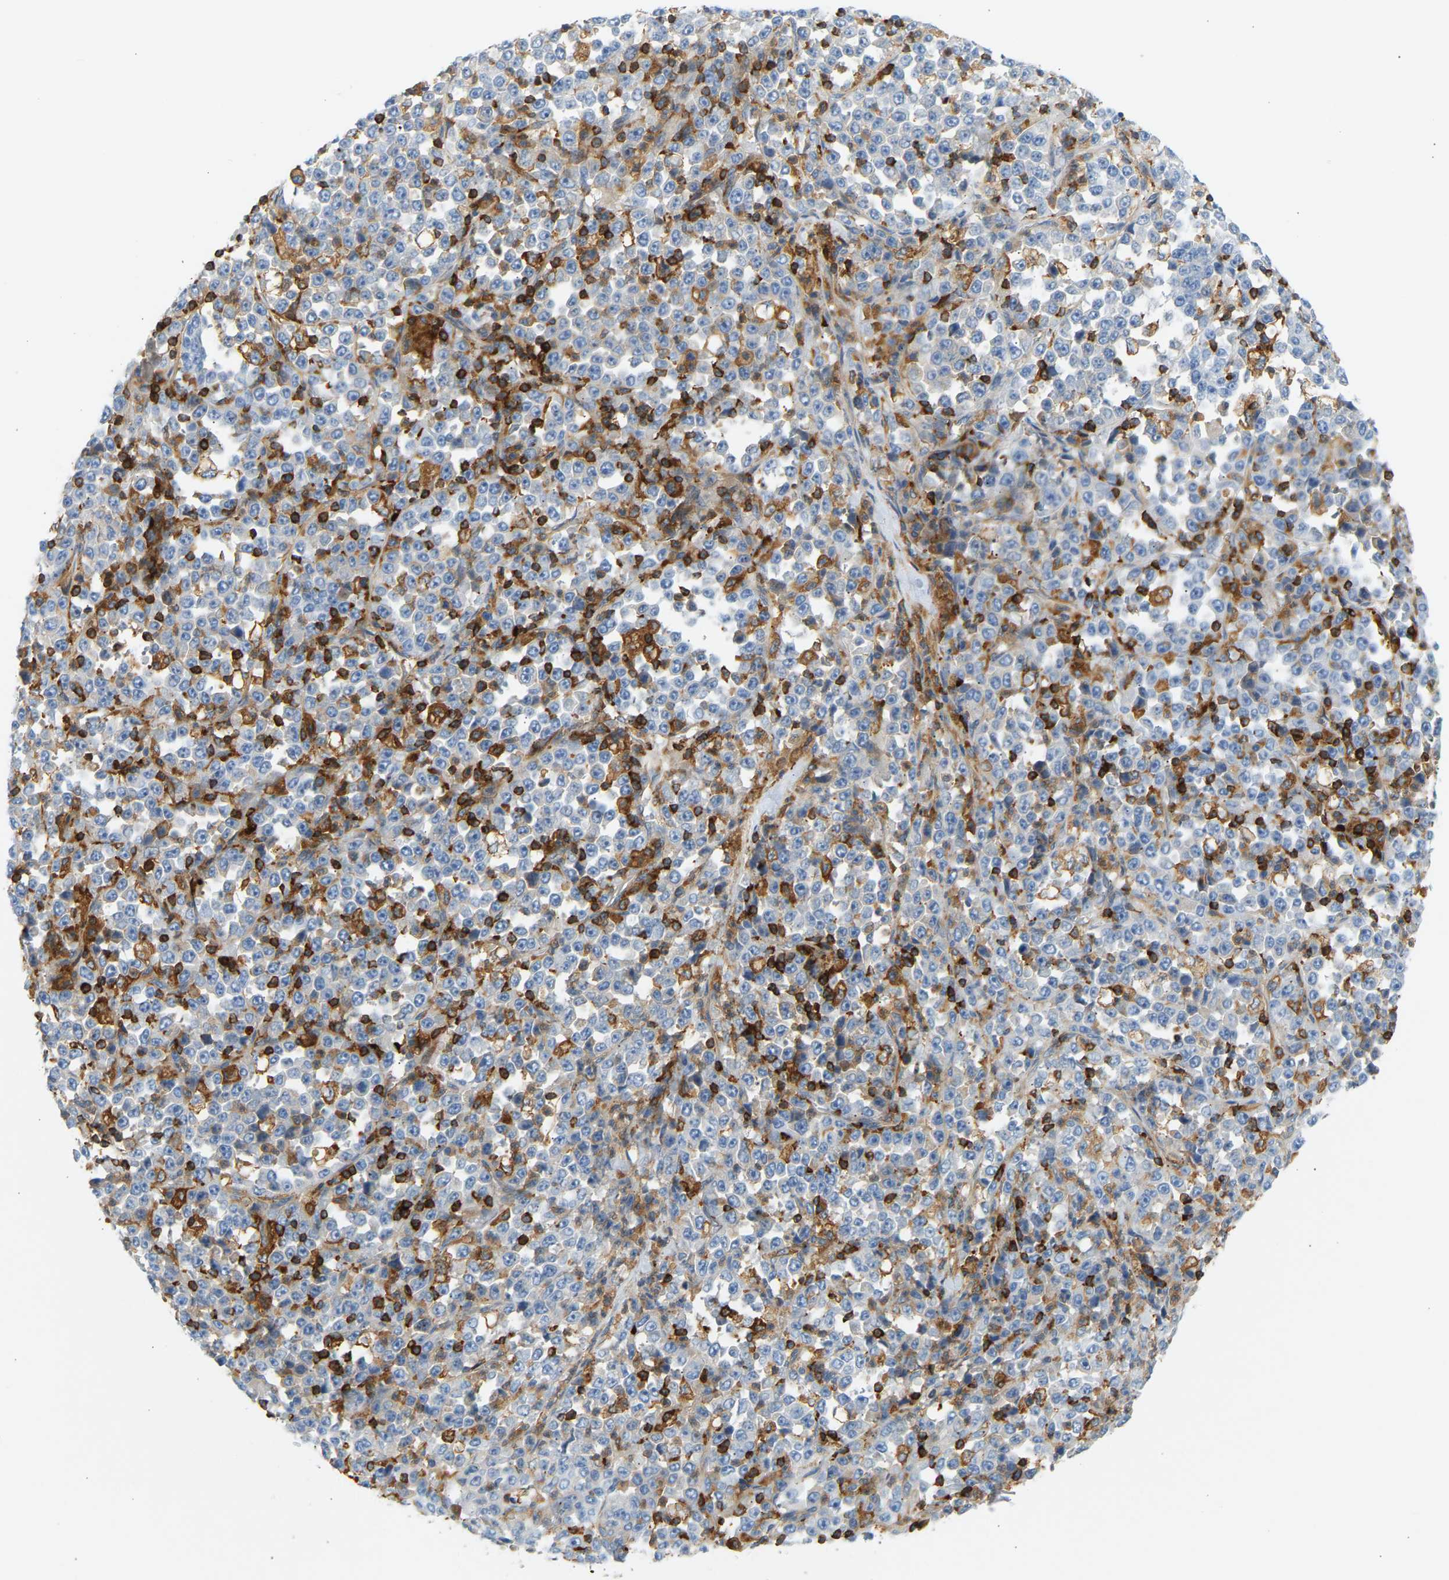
{"staining": {"intensity": "negative", "quantity": "none", "location": "none"}, "tissue": "stomach cancer", "cell_type": "Tumor cells", "image_type": "cancer", "snomed": [{"axis": "morphology", "description": "Normal tissue, NOS"}, {"axis": "morphology", "description": "Adenocarcinoma, NOS"}, {"axis": "topography", "description": "Stomach, upper"}, {"axis": "topography", "description": "Stomach"}], "caption": "This histopathology image is of stomach cancer stained with immunohistochemistry to label a protein in brown with the nuclei are counter-stained blue. There is no expression in tumor cells.", "gene": "FNBP1", "patient": {"sex": "male", "age": 59}}